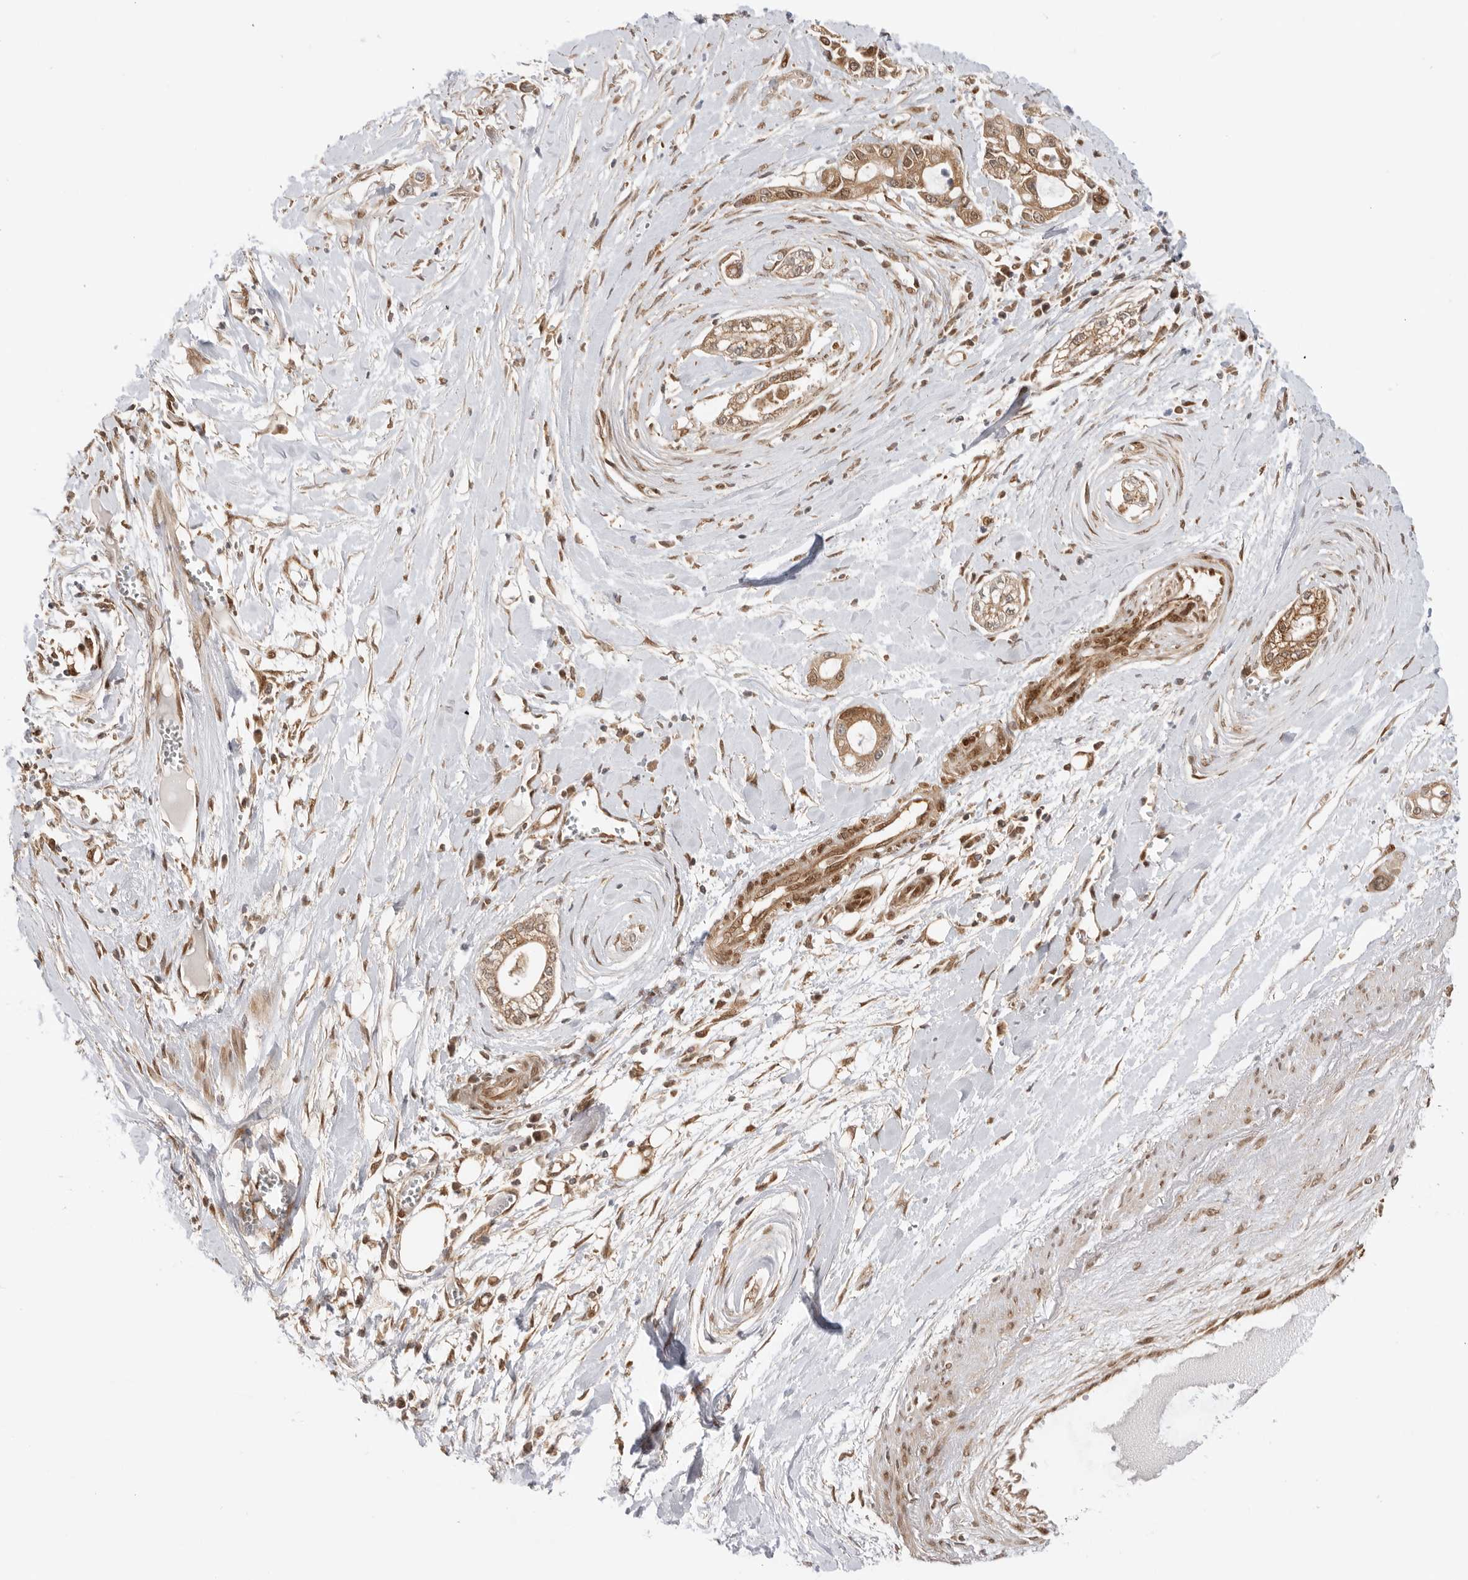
{"staining": {"intensity": "moderate", "quantity": ">75%", "location": "cytoplasmic/membranous"}, "tissue": "pancreatic cancer", "cell_type": "Tumor cells", "image_type": "cancer", "snomed": [{"axis": "morphology", "description": "Adenocarcinoma, NOS"}, {"axis": "topography", "description": "Pancreas"}], "caption": "Human pancreatic adenocarcinoma stained with a protein marker displays moderate staining in tumor cells.", "gene": "DCAF8", "patient": {"sex": "male", "age": 68}}